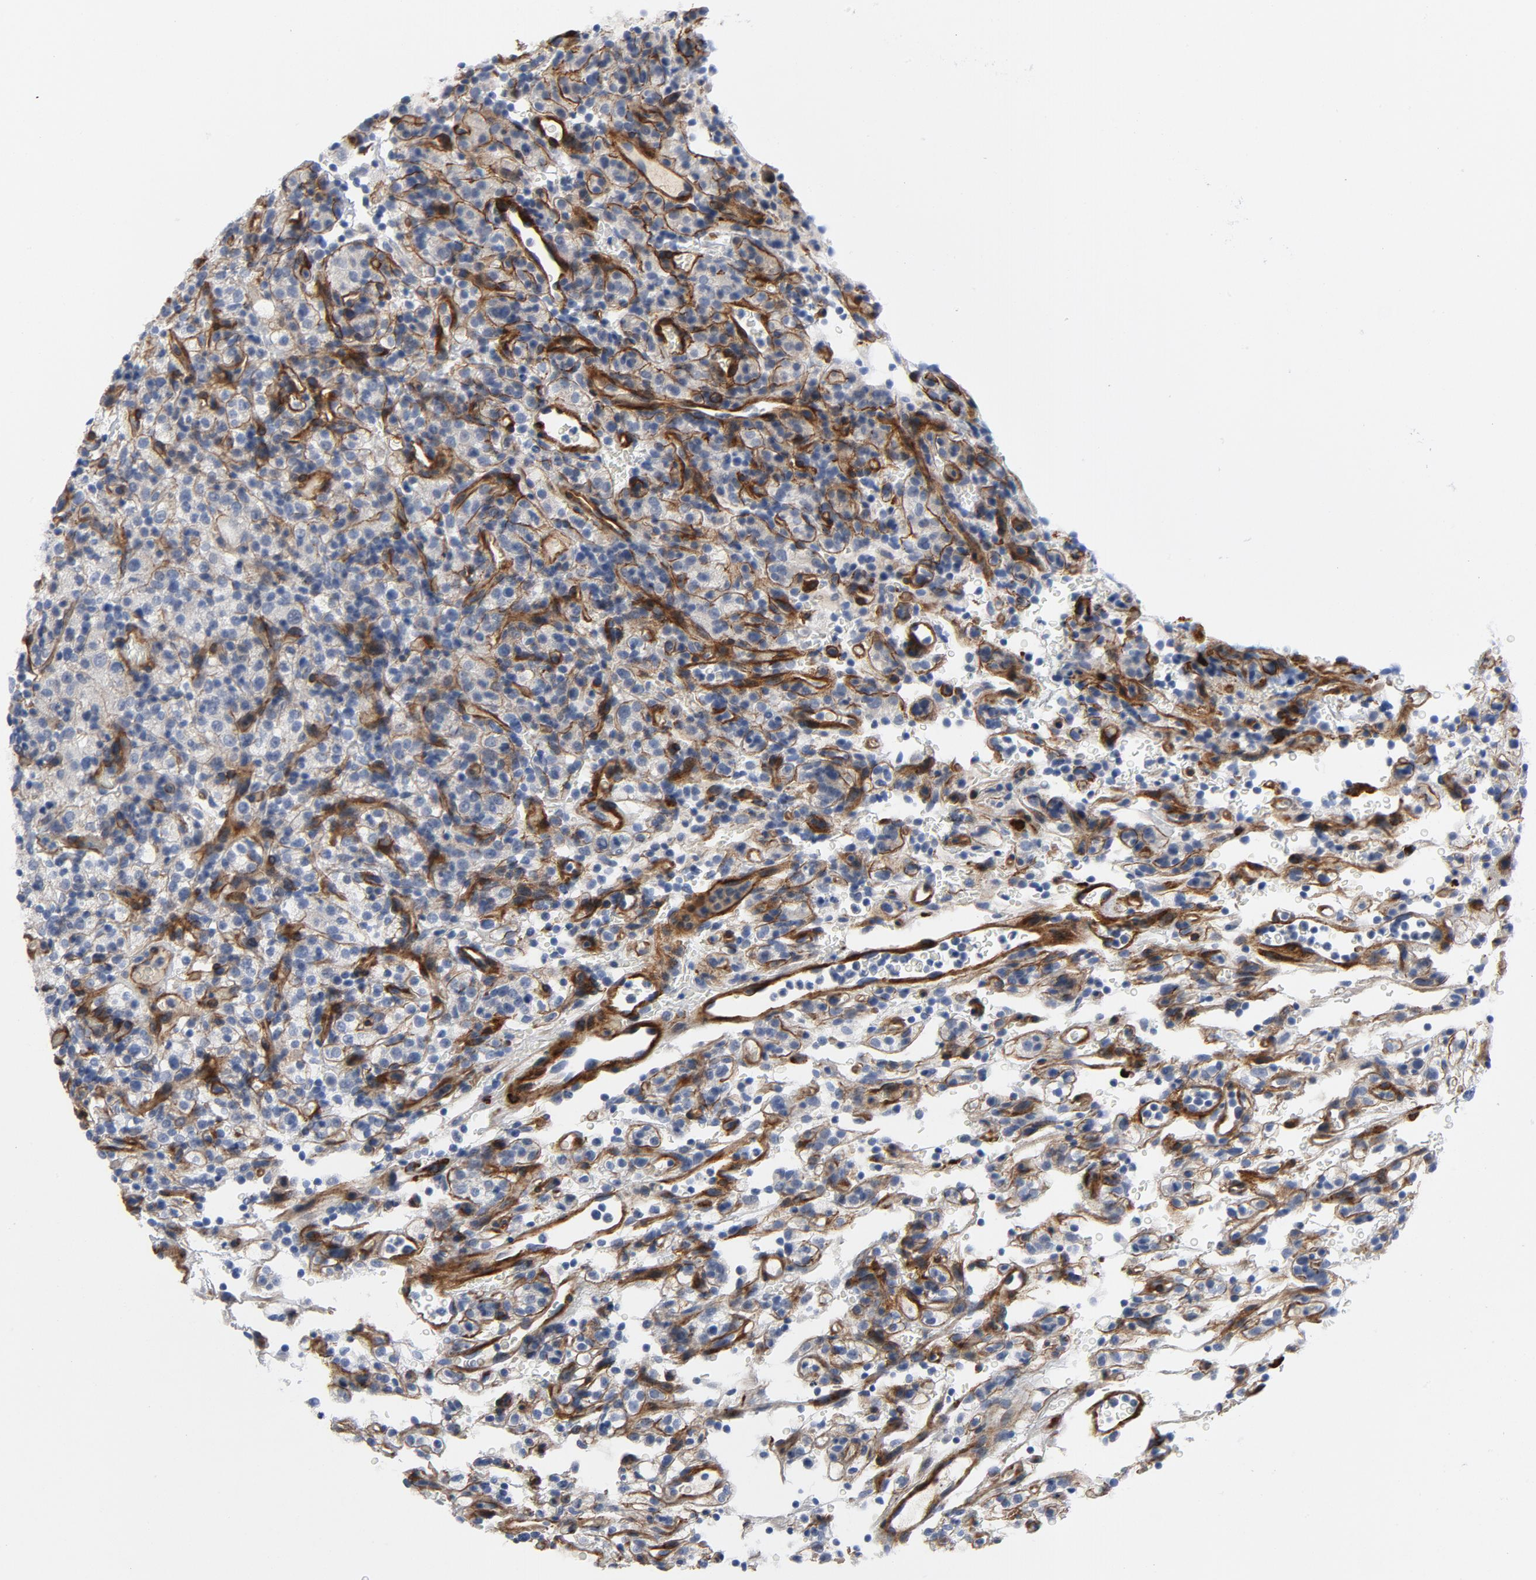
{"staining": {"intensity": "negative", "quantity": "none", "location": "none"}, "tissue": "renal cancer", "cell_type": "Tumor cells", "image_type": "cancer", "snomed": [{"axis": "morphology", "description": "Normal tissue, NOS"}, {"axis": "morphology", "description": "Adenocarcinoma, NOS"}, {"axis": "topography", "description": "Kidney"}], "caption": "The micrograph exhibits no significant positivity in tumor cells of adenocarcinoma (renal).", "gene": "LAMC1", "patient": {"sex": "female", "age": 72}}